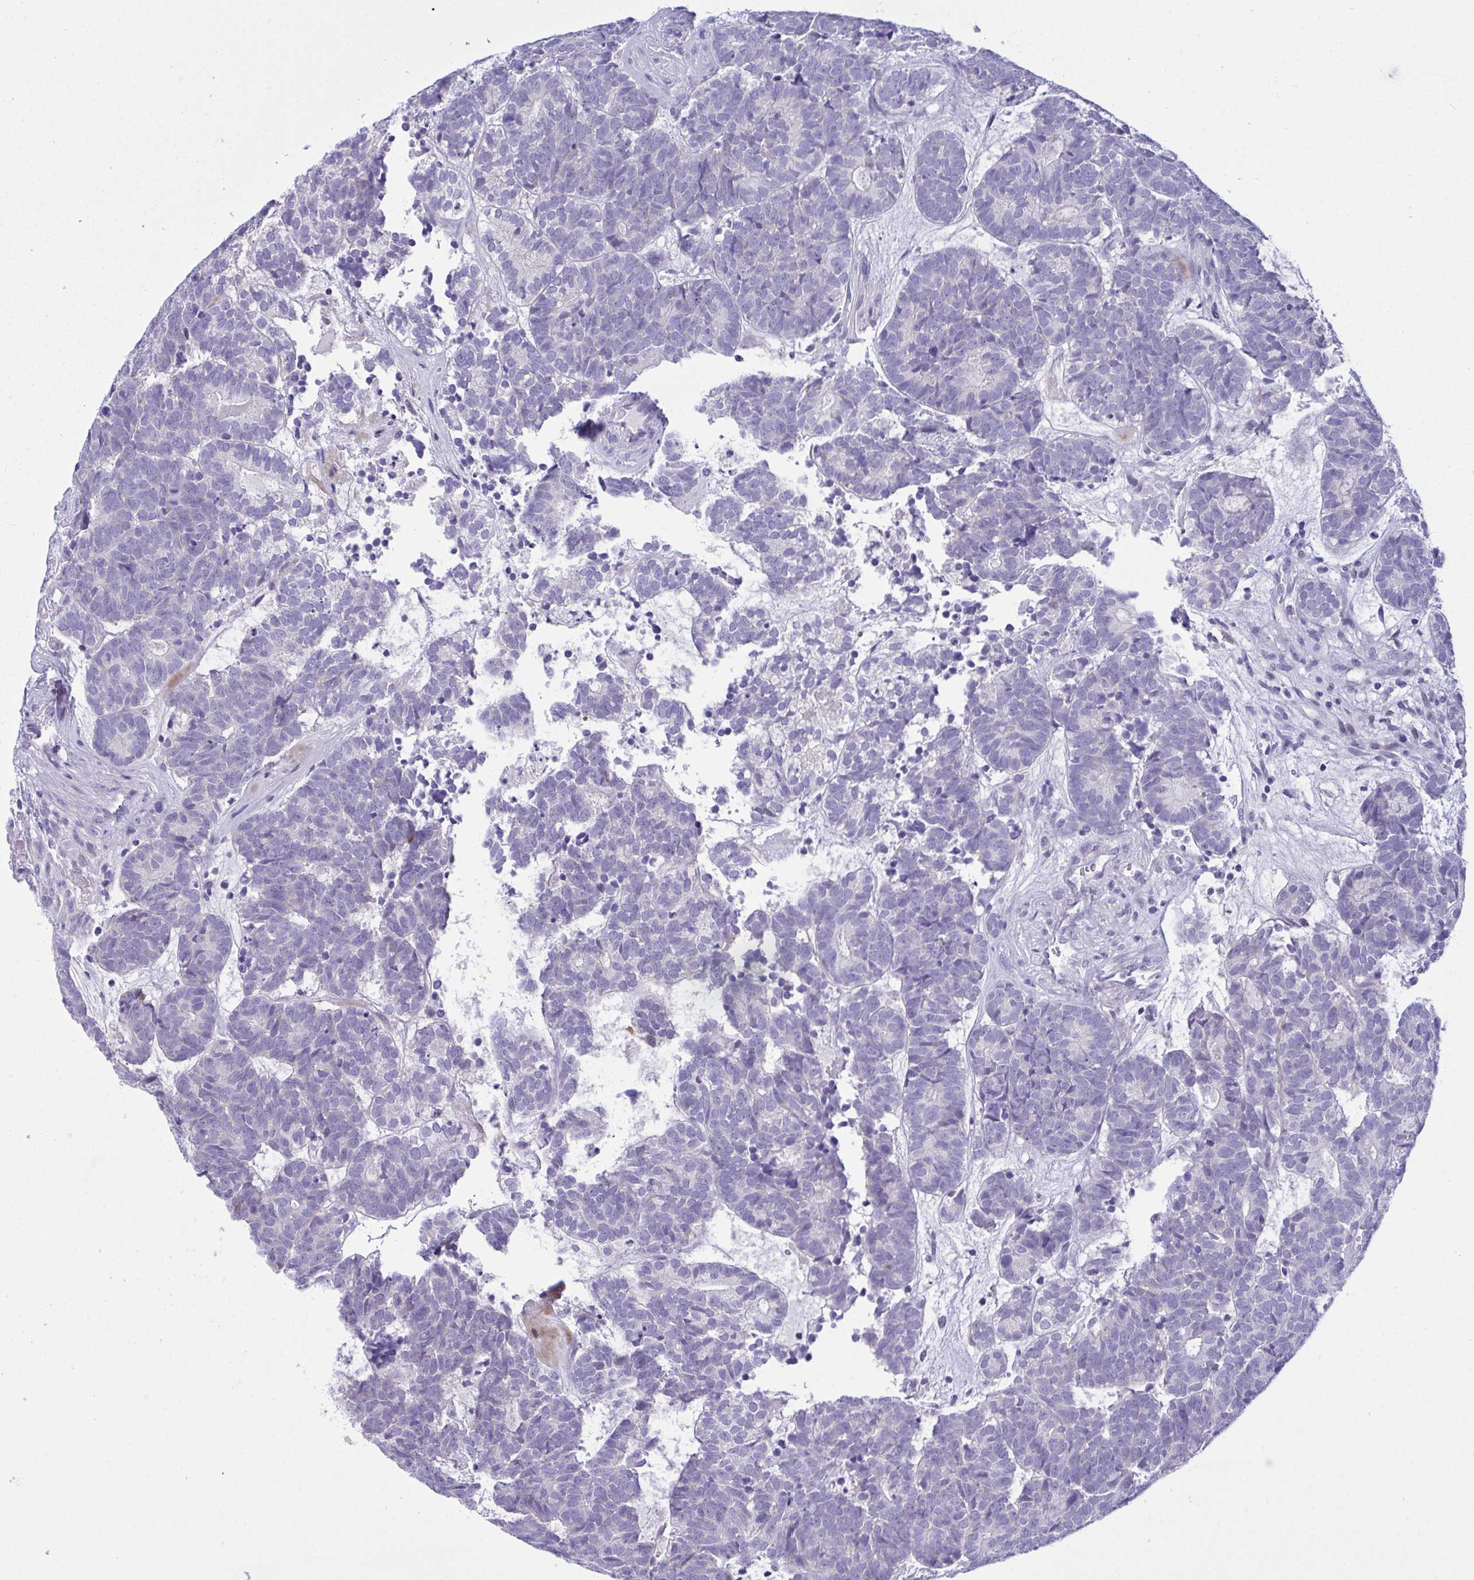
{"staining": {"intensity": "negative", "quantity": "none", "location": "none"}, "tissue": "head and neck cancer", "cell_type": "Tumor cells", "image_type": "cancer", "snomed": [{"axis": "morphology", "description": "Adenocarcinoma, NOS"}, {"axis": "topography", "description": "Head-Neck"}], "caption": "Immunohistochemistry (IHC) micrograph of adenocarcinoma (head and neck) stained for a protein (brown), which demonstrates no expression in tumor cells.", "gene": "WDR97", "patient": {"sex": "female", "age": 81}}